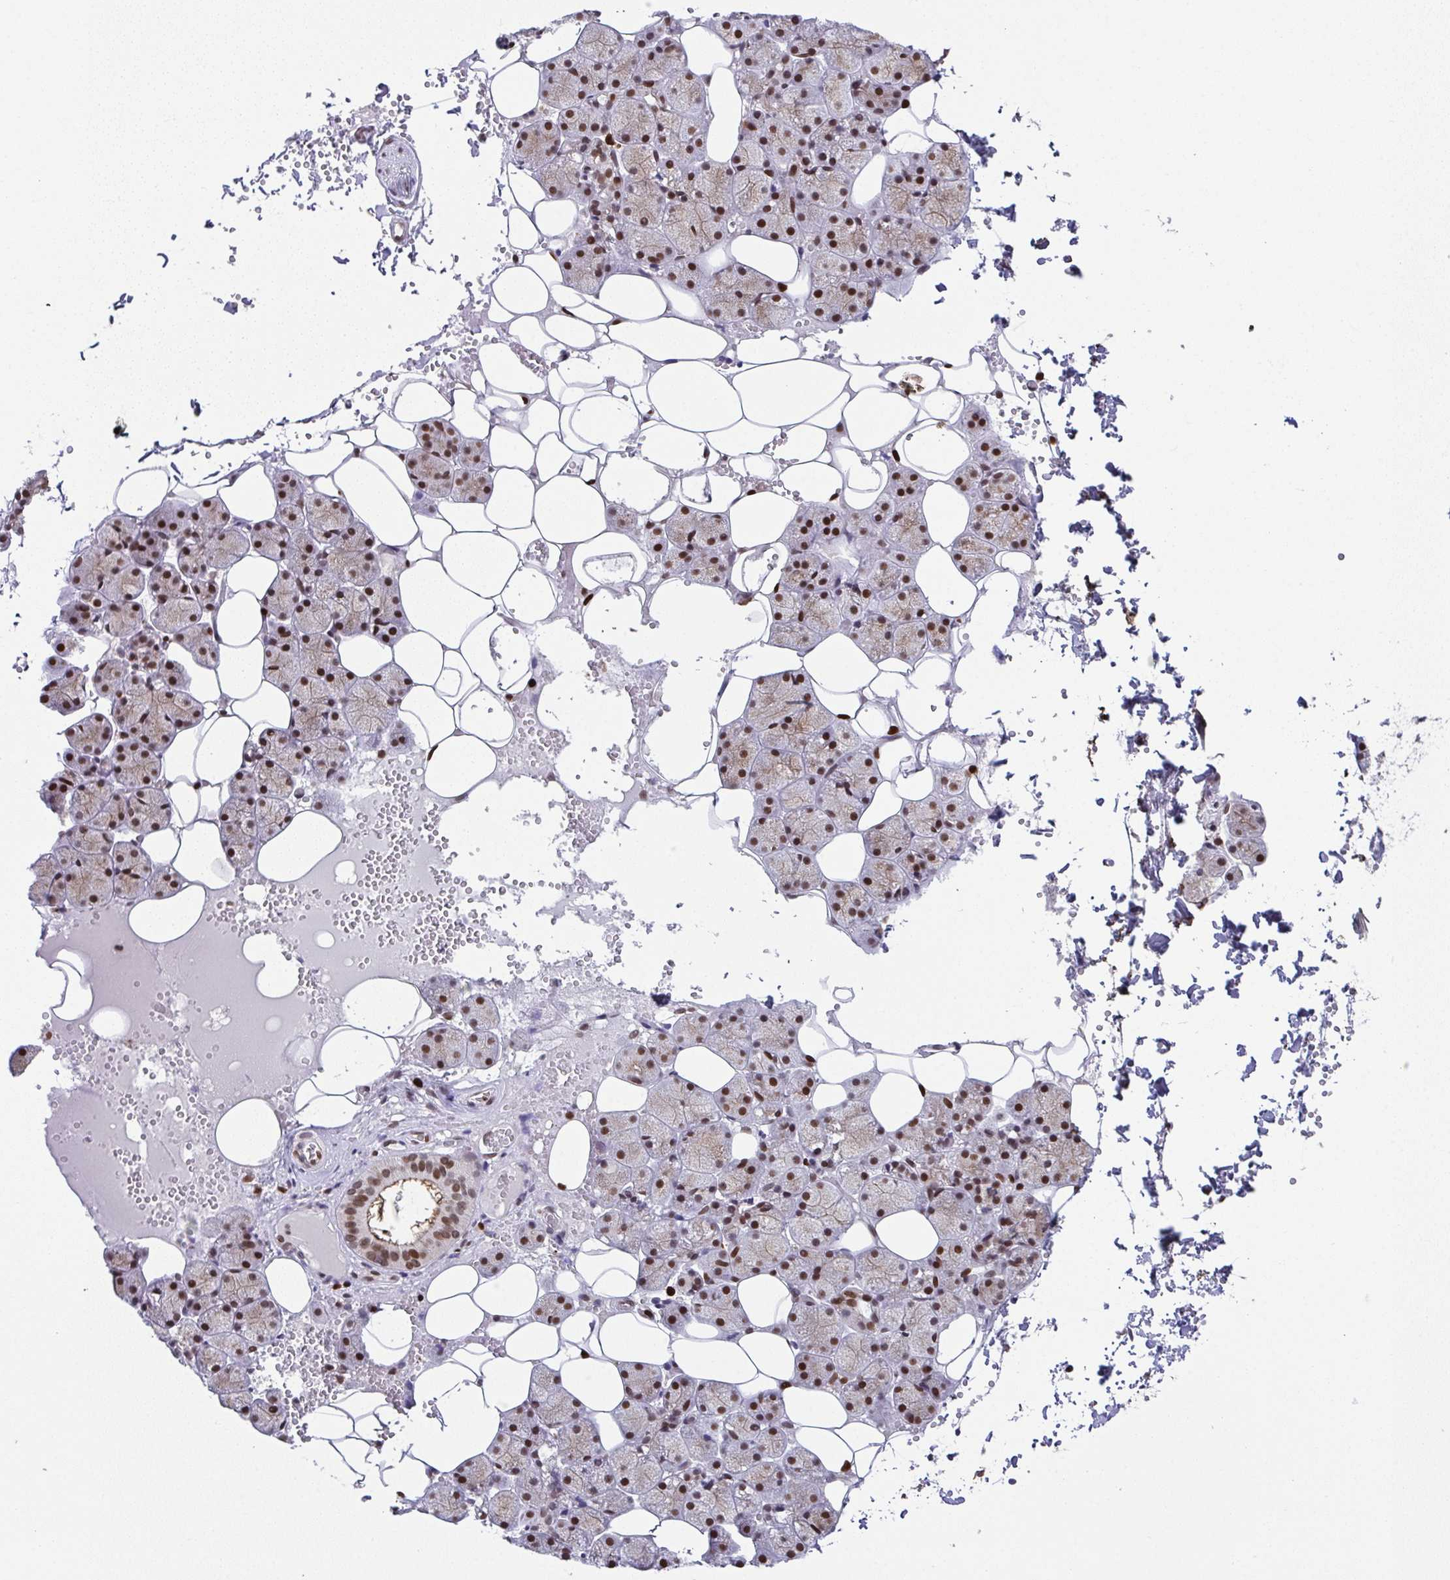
{"staining": {"intensity": "moderate", "quantity": ">75%", "location": "cytoplasmic/membranous,nuclear"}, "tissue": "salivary gland", "cell_type": "Glandular cells", "image_type": "normal", "snomed": [{"axis": "morphology", "description": "Normal tissue, NOS"}, {"axis": "topography", "description": "Salivary gland"}], "caption": "An immunohistochemistry (IHC) micrograph of normal tissue is shown. Protein staining in brown shows moderate cytoplasmic/membranous,nuclear positivity in salivary gland within glandular cells. (DAB (3,3'-diaminobenzidine) = brown stain, brightfield microscopy at high magnification).", "gene": "RB1", "patient": {"sex": "male", "age": 38}}